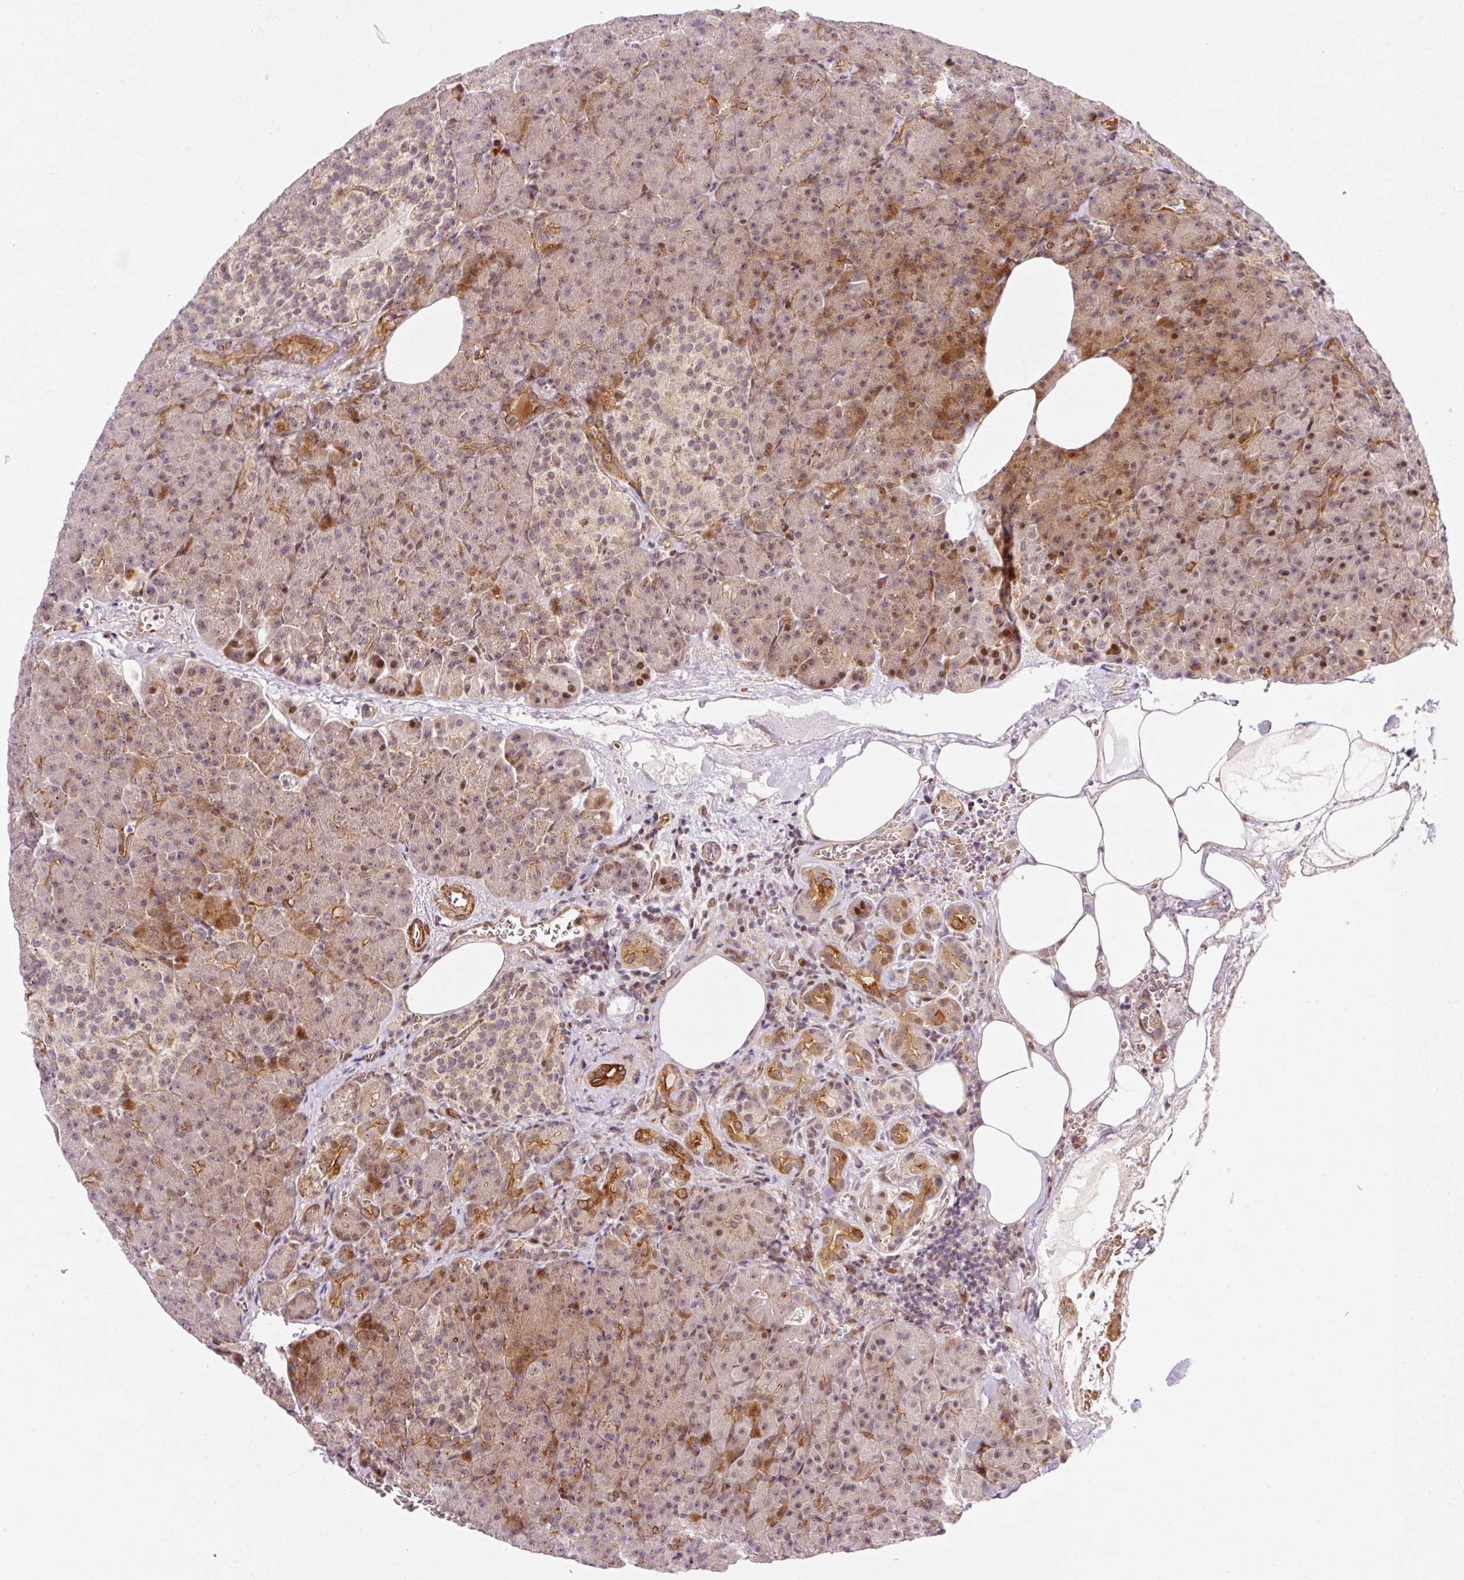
{"staining": {"intensity": "moderate", "quantity": ">75%", "location": "cytoplasmic/membranous,nuclear"}, "tissue": "pancreas", "cell_type": "Exocrine glandular cells", "image_type": "normal", "snomed": [{"axis": "morphology", "description": "Normal tissue, NOS"}, {"axis": "topography", "description": "Pancreas"}], "caption": "Pancreas stained with immunohistochemistry demonstrates moderate cytoplasmic/membranous,nuclear positivity in about >75% of exocrine glandular cells. (IHC, brightfield microscopy, high magnification).", "gene": "ANKRD20A1", "patient": {"sex": "female", "age": 74}}